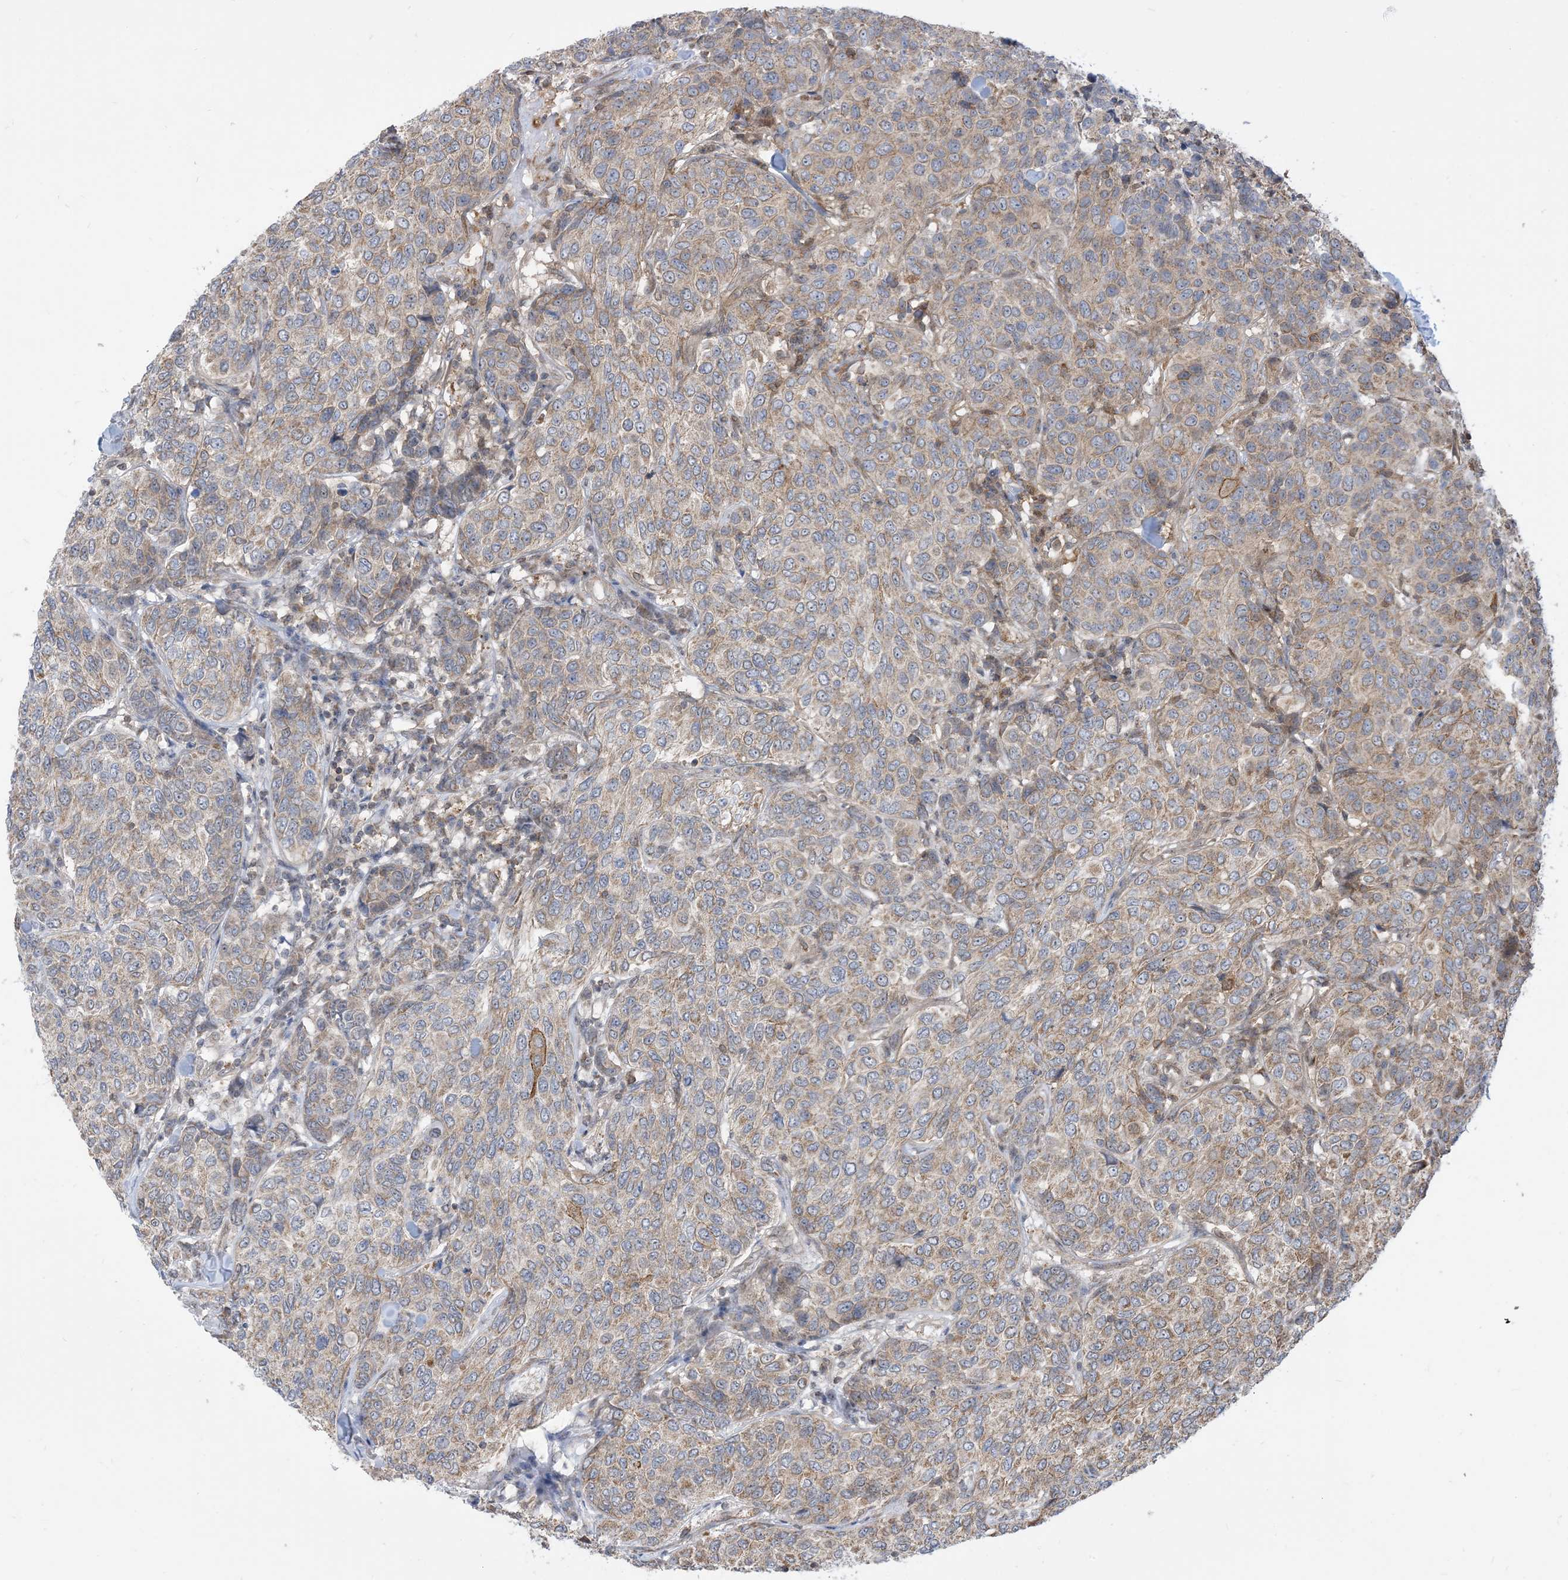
{"staining": {"intensity": "weak", "quantity": ">75%", "location": "cytoplasmic/membranous"}, "tissue": "breast cancer", "cell_type": "Tumor cells", "image_type": "cancer", "snomed": [{"axis": "morphology", "description": "Duct carcinoma"}, {"axis": "topography", "description": "Breast"}], "caption": "Immunohistochemistry (IHC) photomicrograph of human breast cancer stained for a protein (brown), which exhibits low levels of weak cytoplasmic/membranous staining in about >75% of tumor cells.", "gene": "CASP4", "patient": {"sex": "female", "age": 55}}